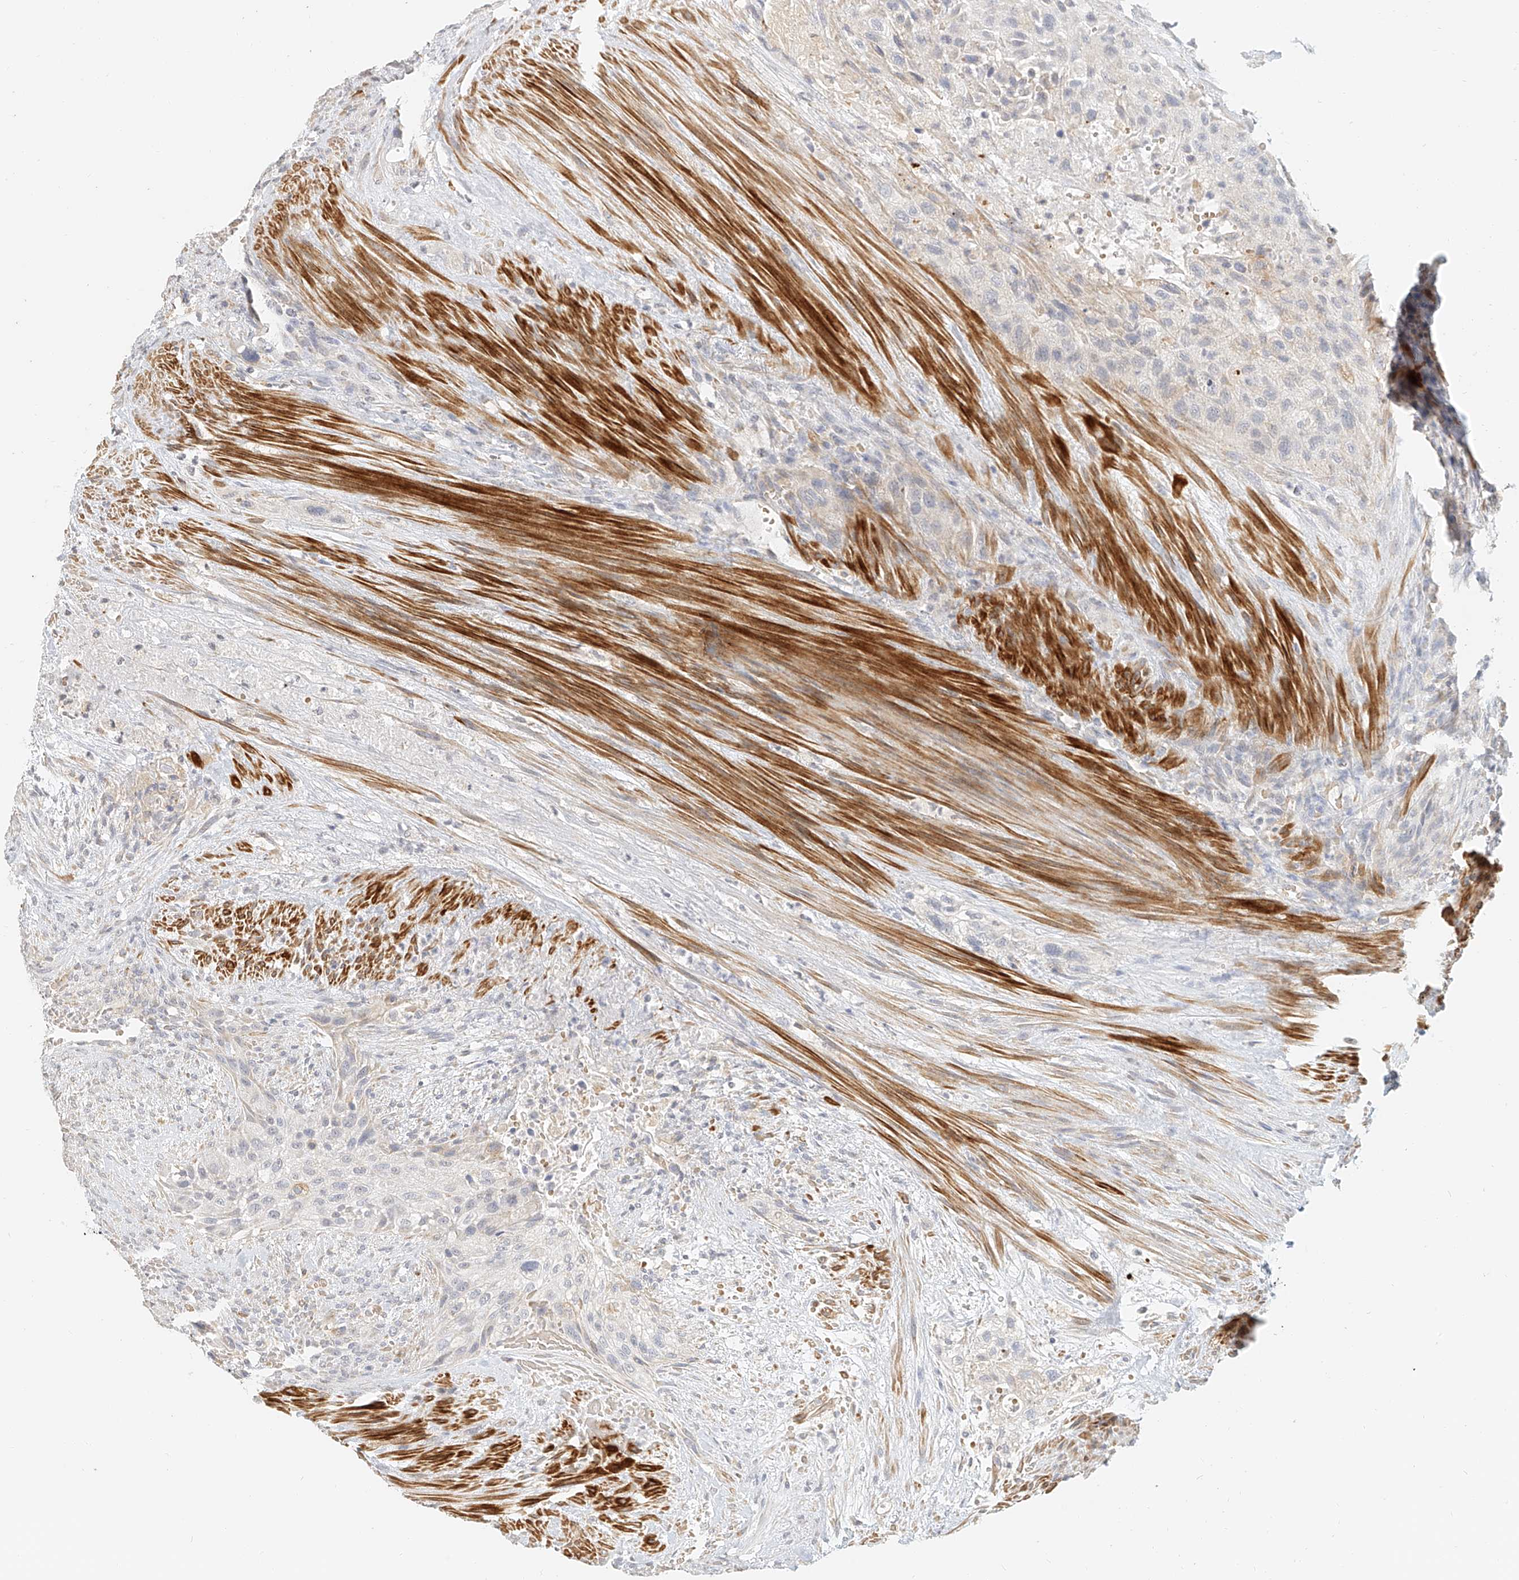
{"staining": {"intensity": "negative", "quantity": "none", "location": "none"}, "tissue": "urothelial cancer", "cell_type": "Tumor cells", "image_type": "cancer", "snomed": [{"axis": "morphology", "description": "Urothelial carcinoma, High grade"}, {"axis": "topography", "description": "Urinary bladder"}], "caption": "DAB (3,3'-diaminobenzidine) immunohistochemical staining of urothelial carcinoma (high-grade) exhibits no significant expression in tumor cells.", "gene": "CXorf58", "patient": {"sex": "male", "age": 35}}